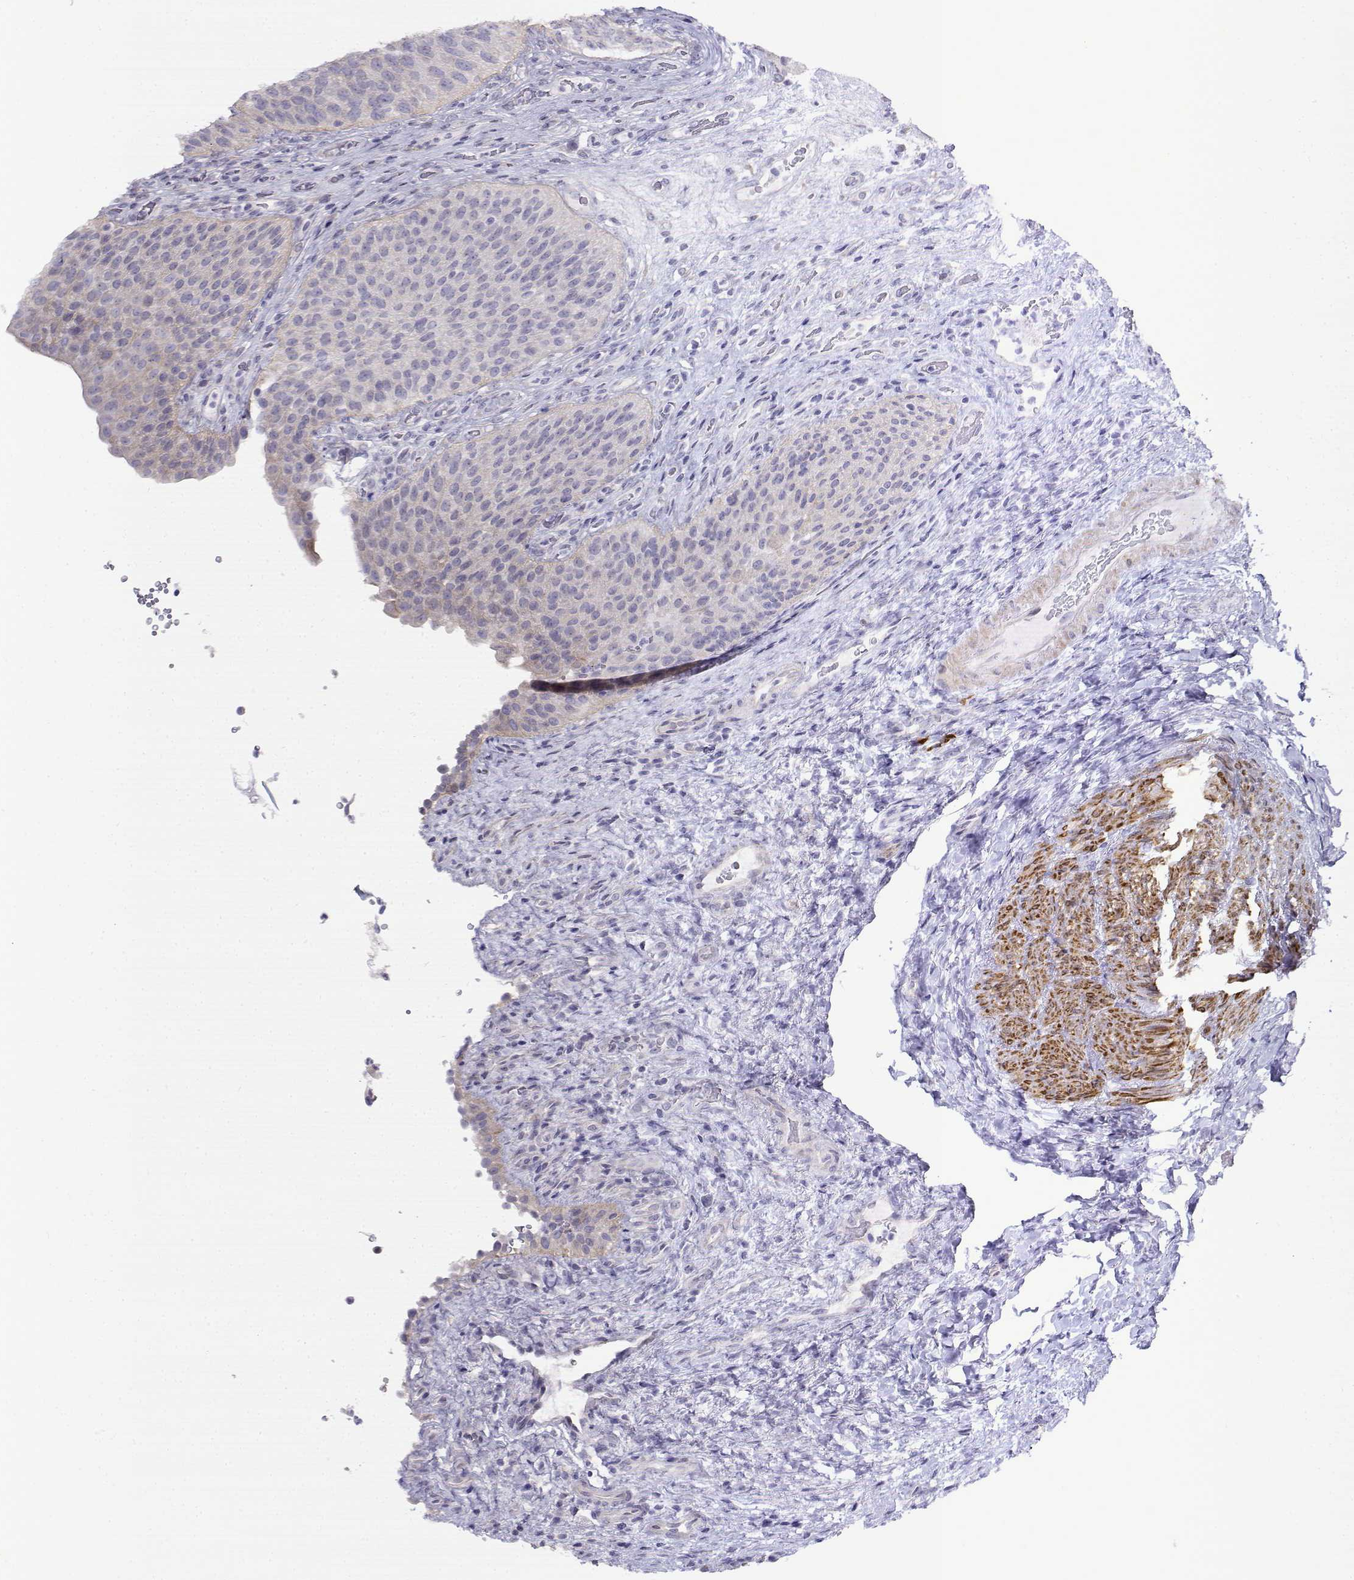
{"staining": {"intensity": "negative", "quantity": "none", "location": "none"}, "tissue": "urinary bladder", "cell_type": "Urothelial cells", "image_type": "normal", "snomed": [{"axis": "morphology", "description": "Normal tissue, NOS"}, {"axis": "topography", "description": "Urinary bladder"}, {"axis": "topography", "description": "Peripheral nerve tissue"}], "caption": "Immunohistochemical staining of normal human urinary bladder displays no significant expression in urothelial cells.", "gene": "NOS1AP", "patient": {"sex": "male", "age": 66}}